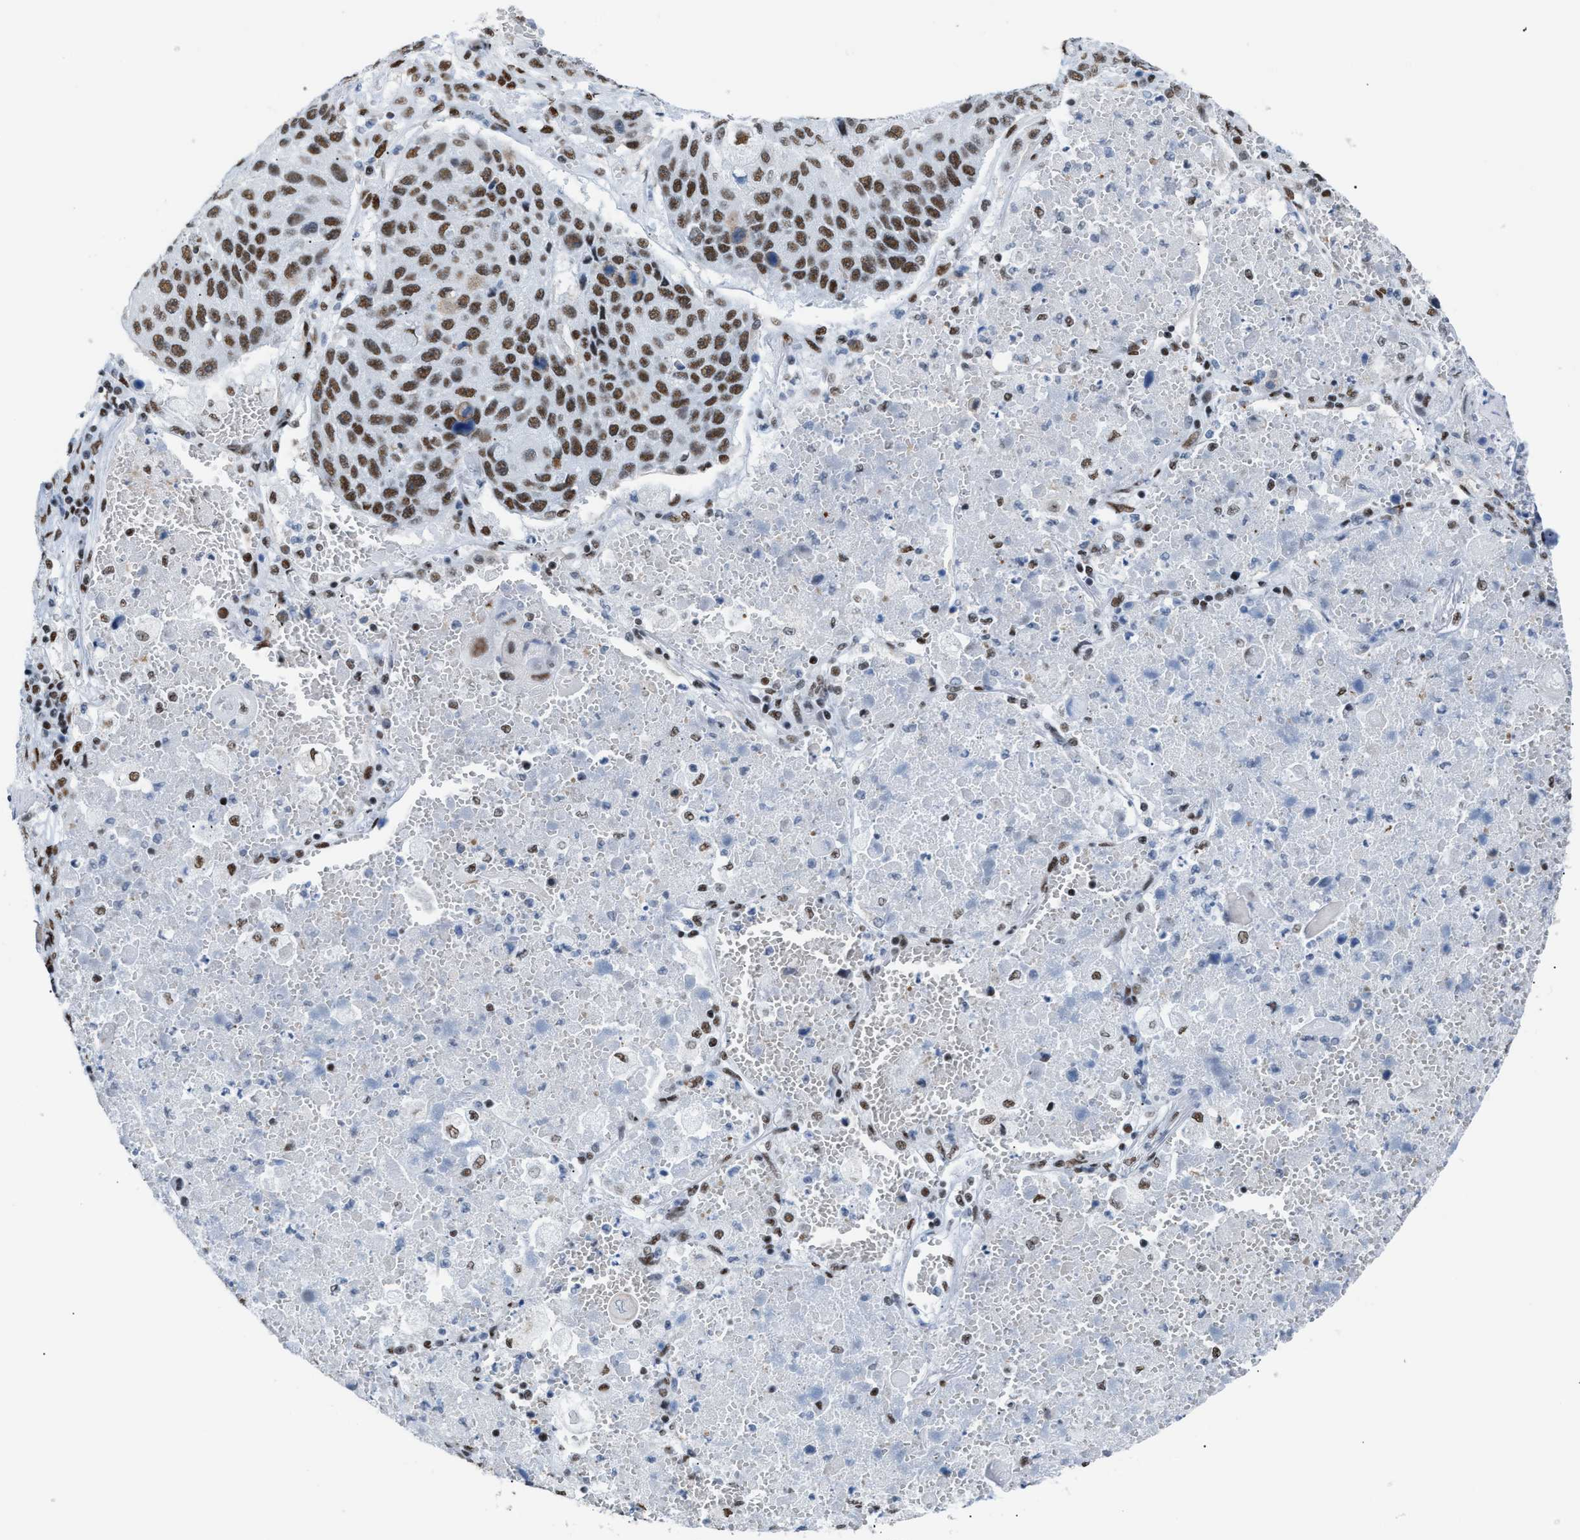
{"staining": {"intensity": "moderate", "quantity": ">75%", "location": "nuclear"}, "tissue": "lung cancer", "cell_type": "Tumor cells", "image_type": "cancer", "snomed": [{"axis": "morphology", "description": "Squamous cell carcinoma, NOS"}, {"axis": "topography", "description": "Lung"}], "caption": "Moderate nuclear protein positivity is present in about >75% of tumor cells in squamous cell carcinoma (lung).", "gene": "CCAR2", "patient": {"sex": "male", "age": 61}}